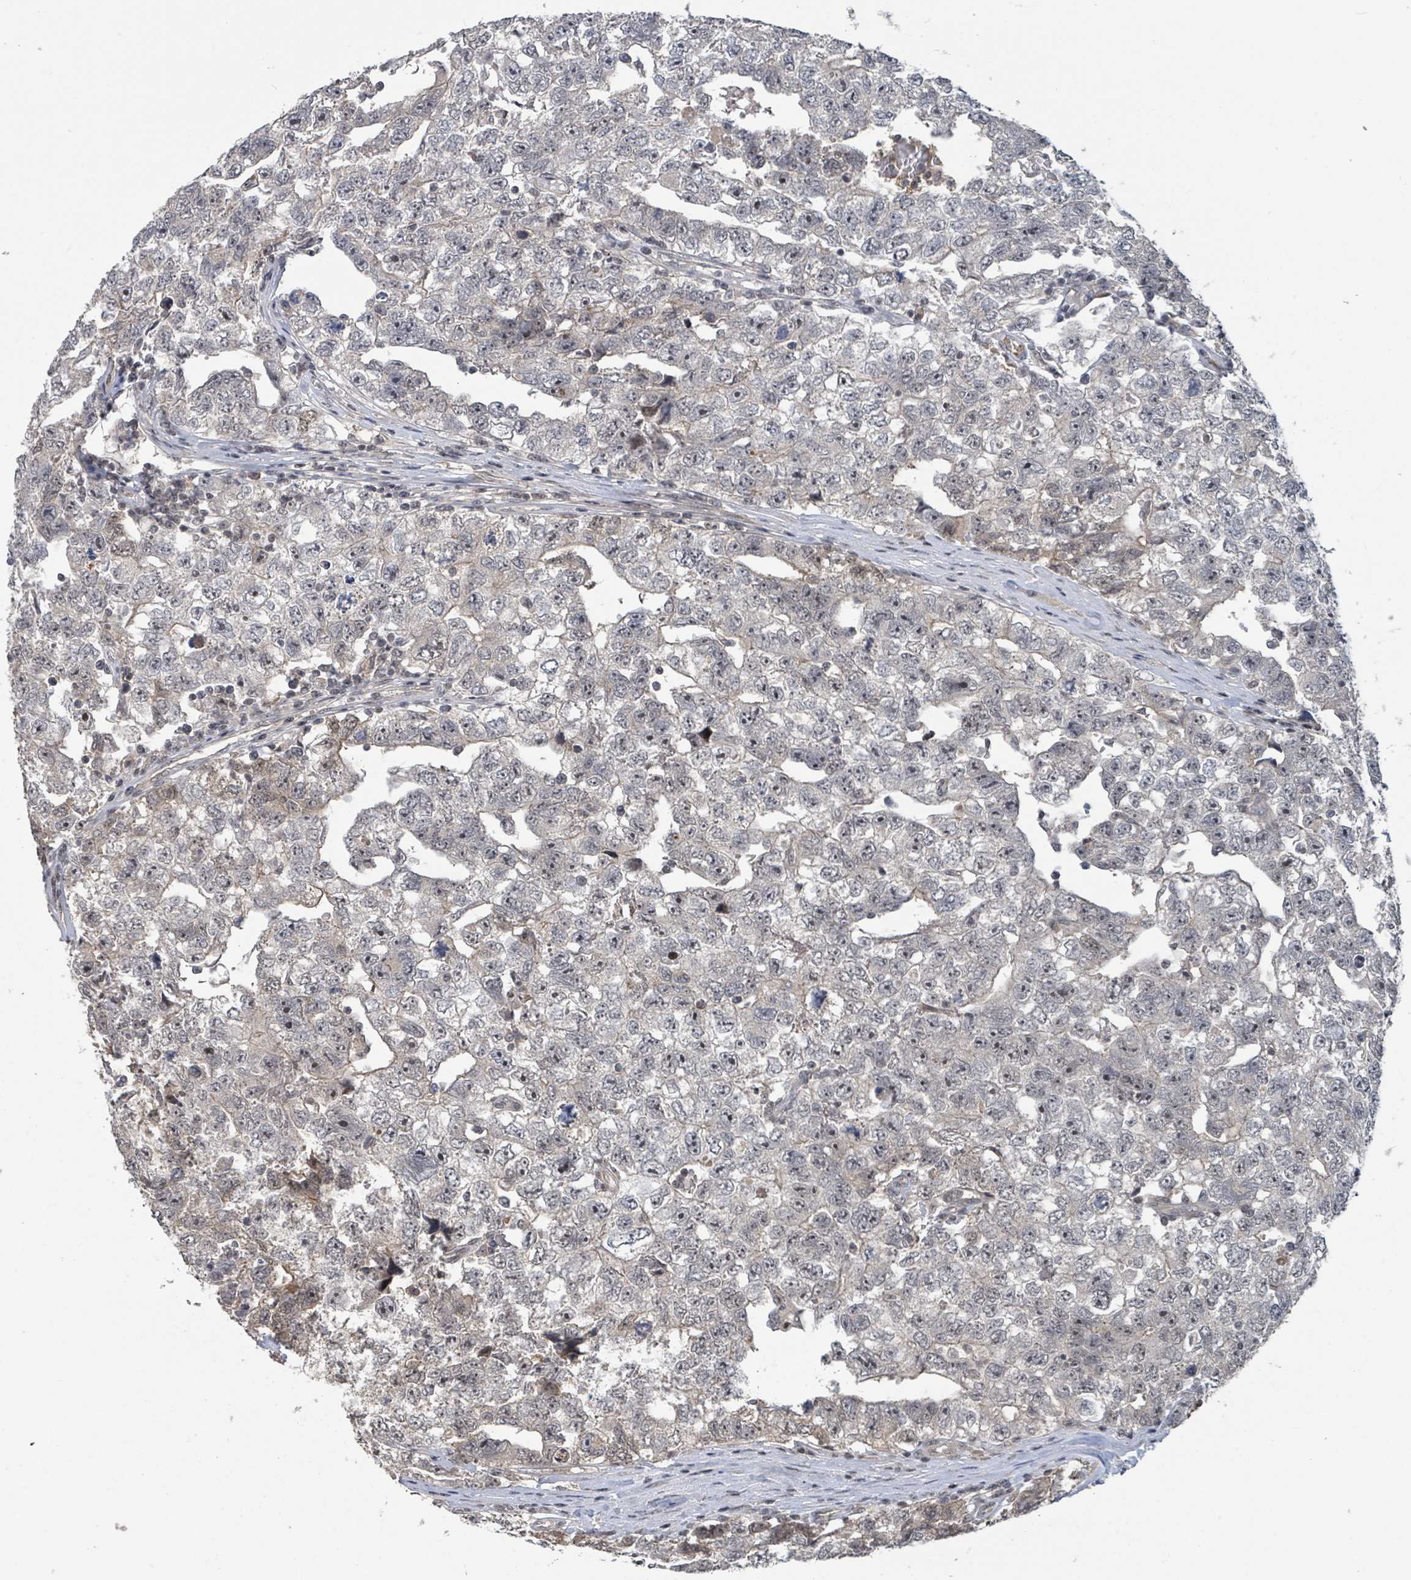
{"staining": {"intensity": "weak", "quantity": "<25%", "location": "nuclear"}, "tissue": "testis cancer", "cell_type": "Tumor cells", "image_type": "cancer", "snomed": [{"axis": "morphology", "description": "Carcinoma, Embryonal, NOS"}, {"axis": "topography", "description": "Testis"}], "caption": "Embryonal carcinoma (testis) stained for a protein using immunohistochemistry demonstrates no staining tumor cells.", "gene": "ZBTB14", "patient": {"sex": "male", "age": 22}}